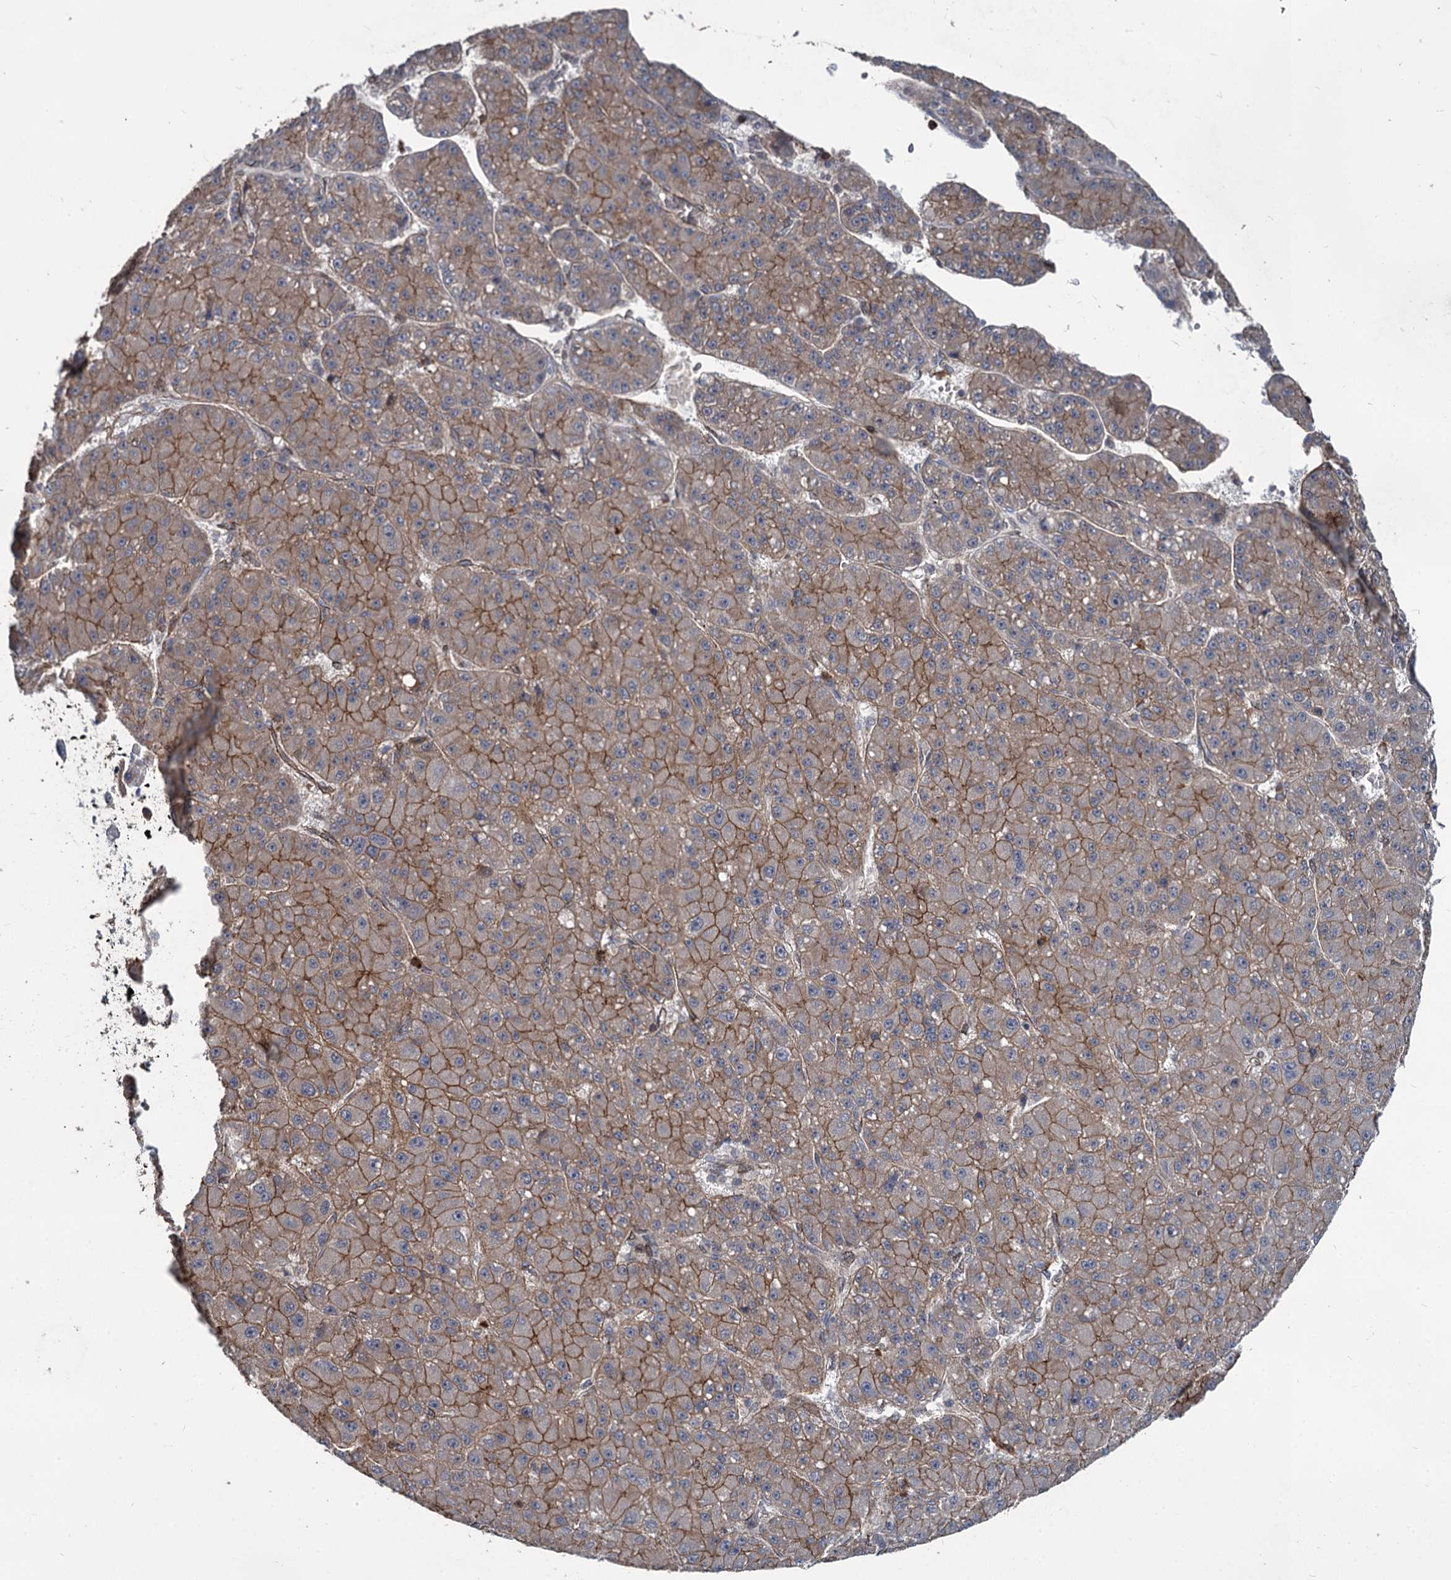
{"staining": {"intensity": "moderate", "quantity": ">75%", "location": "cytoplasmic/membranous"}, "tissue": "liver cancer", "cell_type": "Tumor cells", "image_type": "cancer", "snomed": [{"axis": "morphology", "description": "Carcinoma, Hepatocellular, NOS"}, {"axis": "topography", "description": "Liver"}], "caption": "This is a histology image of immunohistochemistry (IHC) staining of hepatocellular carcinoma (liver), which shows moderate staining in the cytoplasmic/membranous of tumor cells.", "gene": "SVIP", "patient": {"sex": "male", "age": 67}}